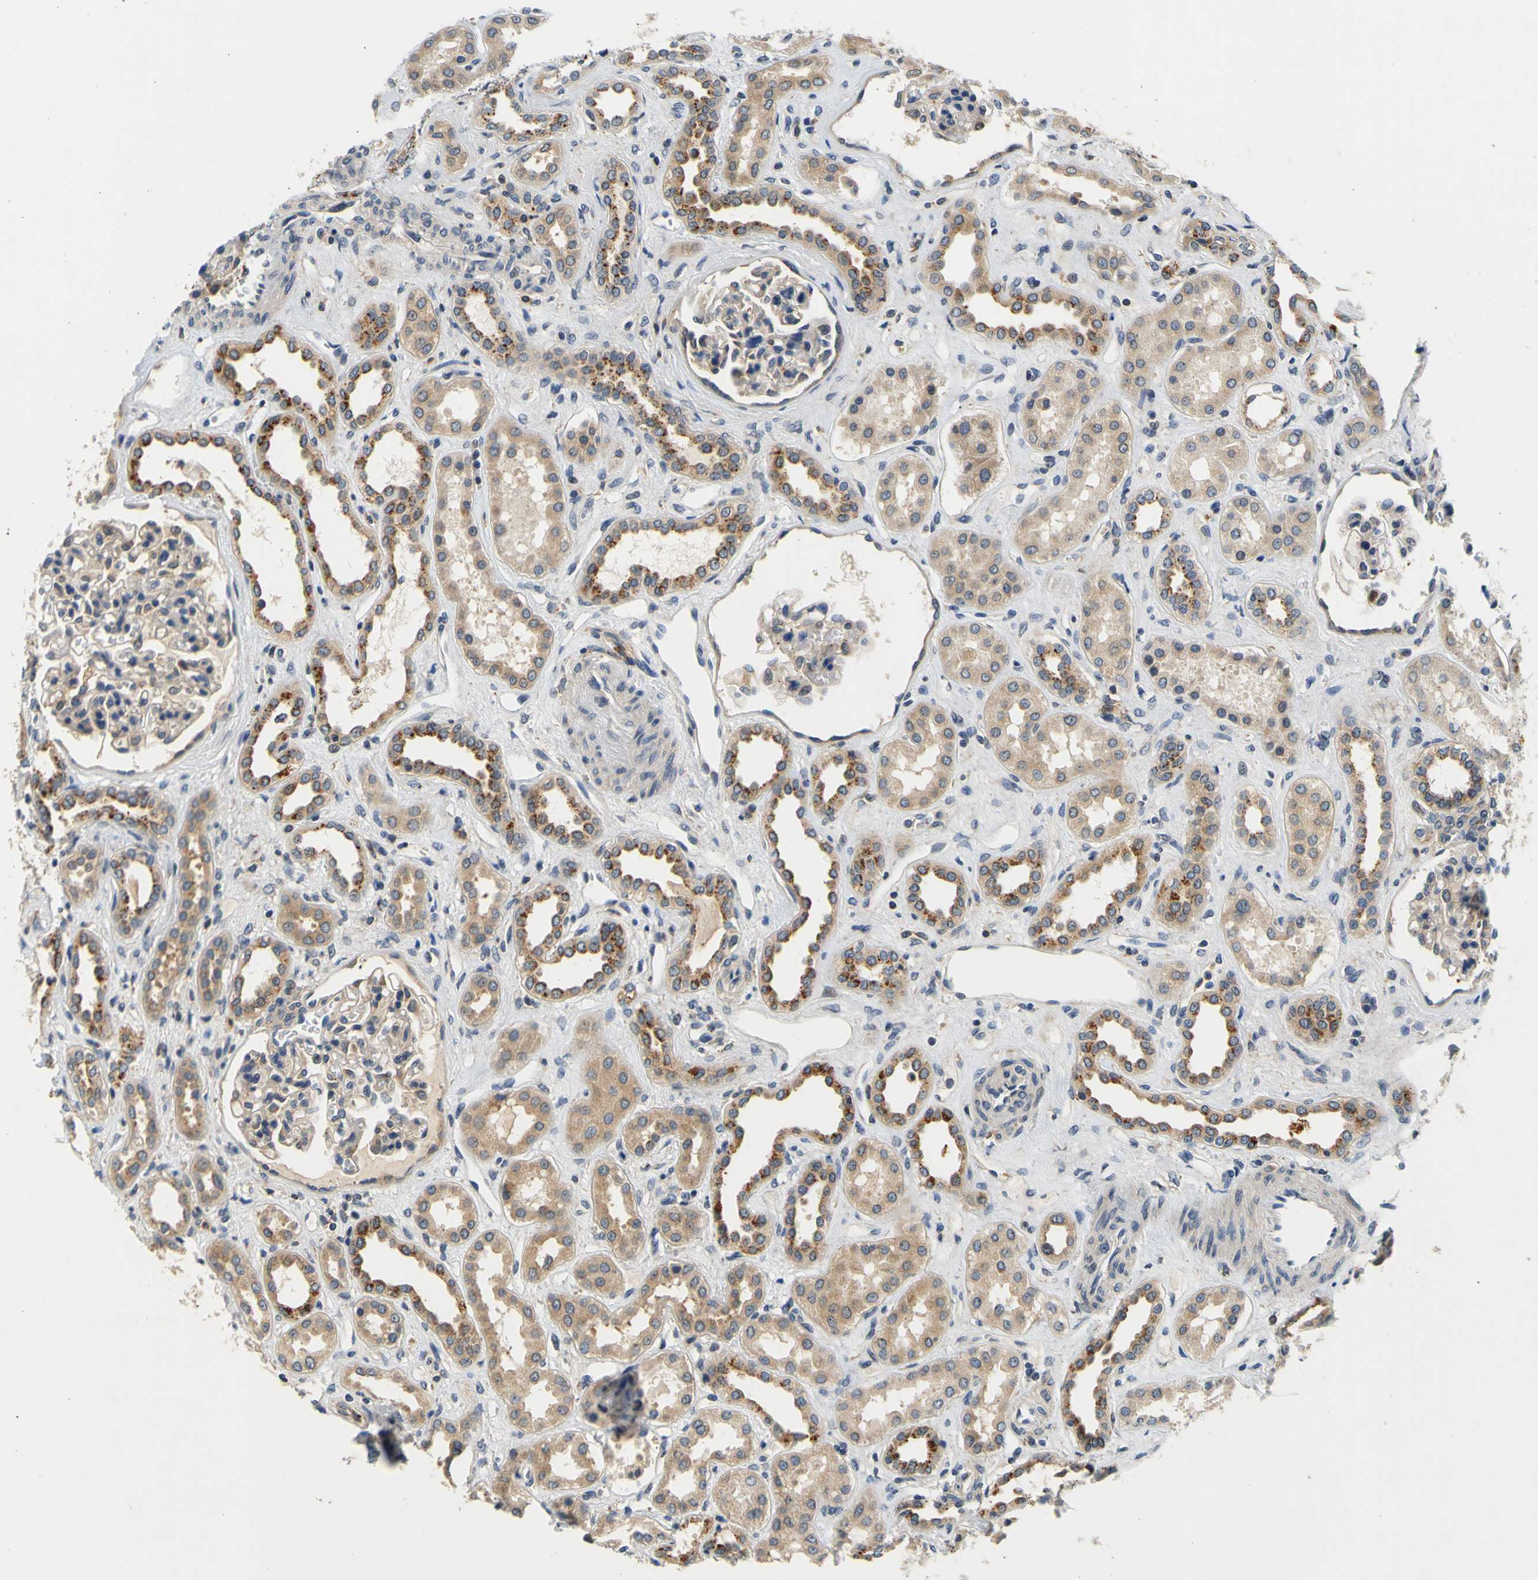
{"staining": {"intensity": "weak", "quantity": ">75%", "location": "cytoplasmic/membranous"}, "tissue": "kidney", "cell_type": "Cells in glomeruli", "image_type": "normal", "snomed": [{"axis": "morphology", "description": "Normal tissue, NOS"}, {"axis": "topography", "description": "Kidney"}], "caption": "Immunohistochemical staining of normal human kidney reveals >75% levels of weak cytoplasmic/membranous protein staining in about >75% of cells in glomeruli. The staining was performed using DAB, with brown indicating positive protein expression. Nuclei are stained blue with hematoxylin.", "gene": "TNIK", "patient": {"sex": "male", "age": 59}}